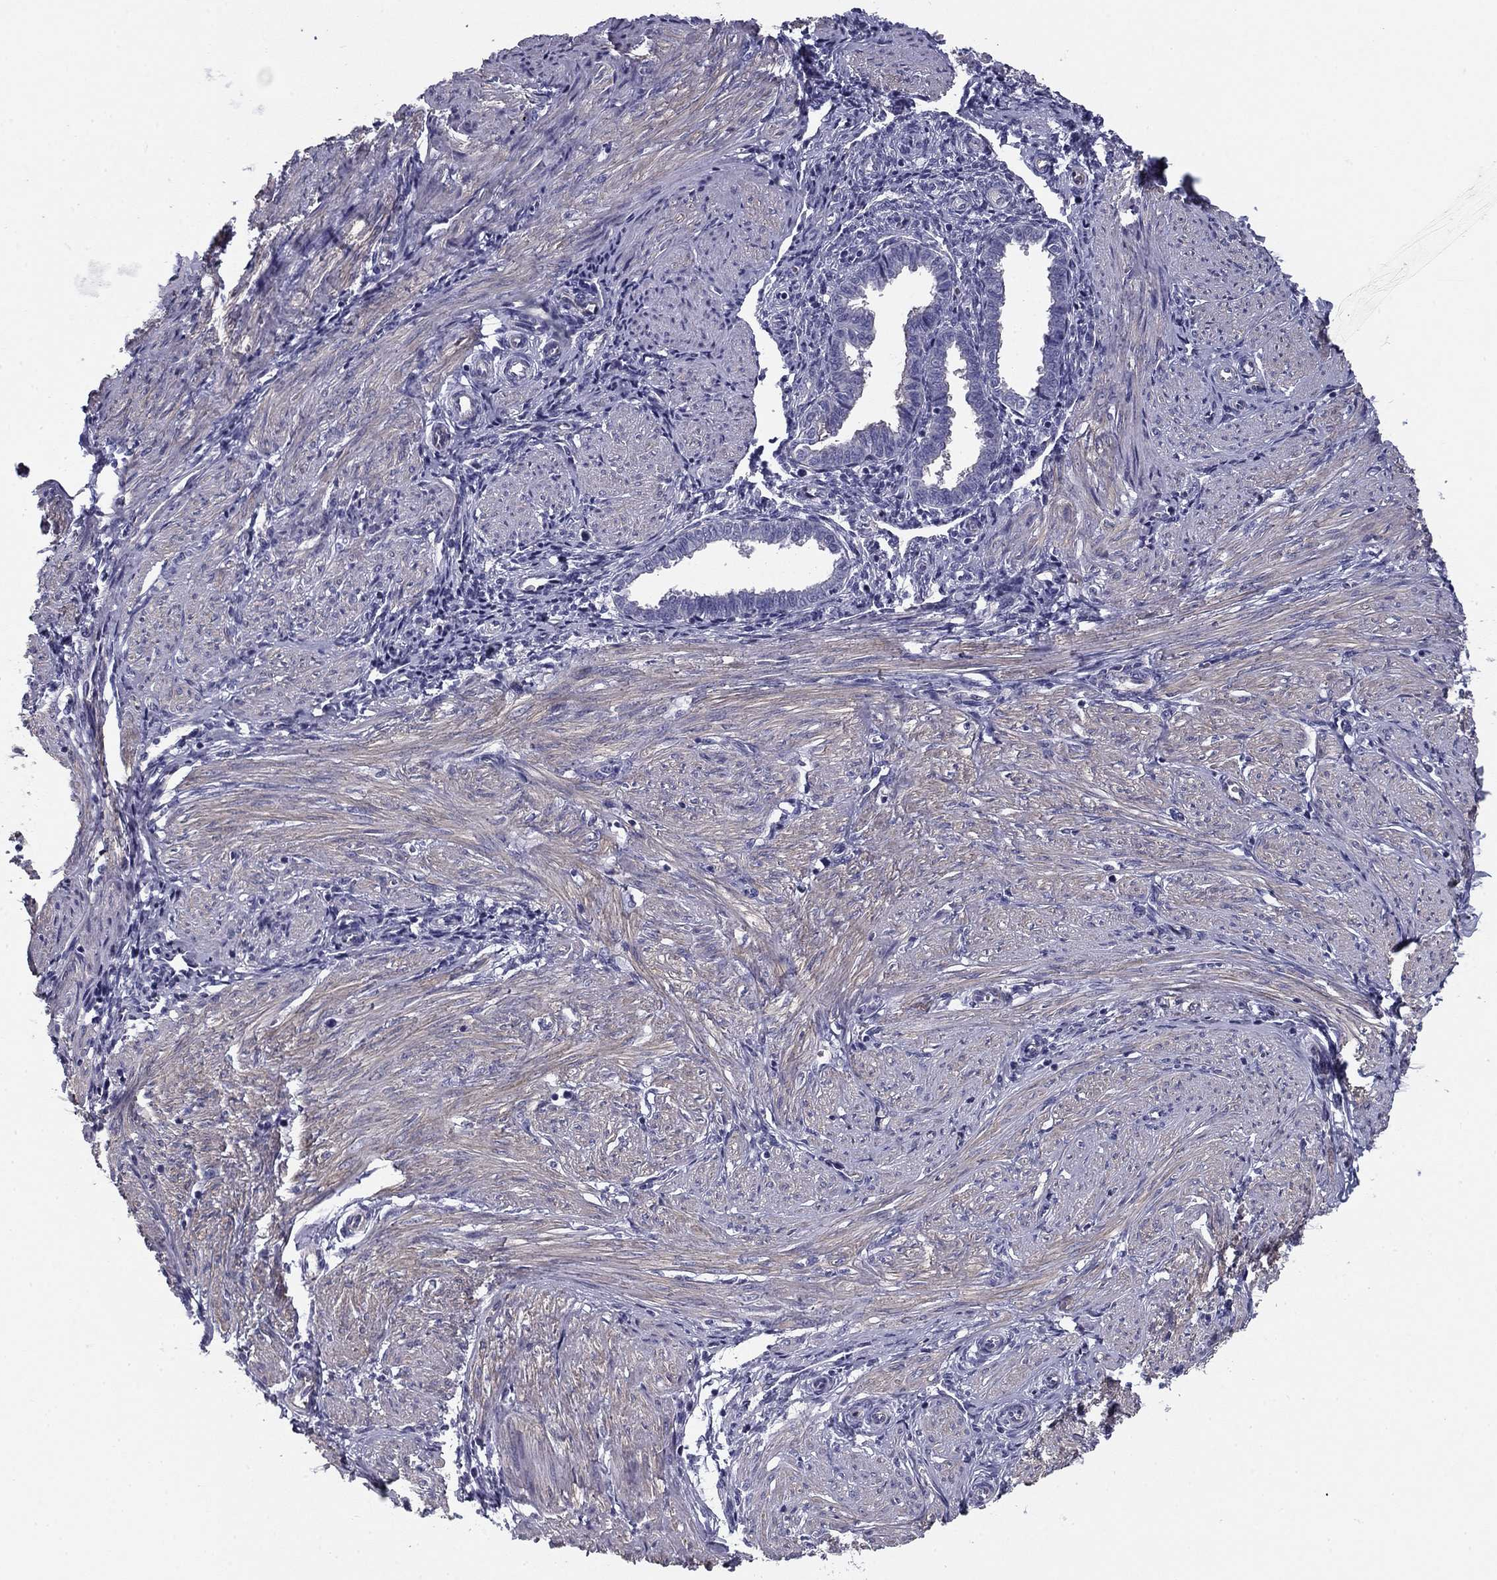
{"staining": {"intensity": "negative", "quantity": "none", "location": "none"}, "tissue": "endometrium", "cell_type": "Cells in endometrial stroma", "image_type": "normal", "snomed": [{"axis": "morphology", "description": "Normal tissue, NOS"}, {"axis": "topography", "description": "Endometrium"}], "caption": "Immunohistochemical staining of unremarkable endometrium reveals no significant positivity in cells in endometrial stroma. (DAB immunohistochemistry, high magnification).", "gene": "FLNC", "patient": {"sex": "female", "age": 37}}